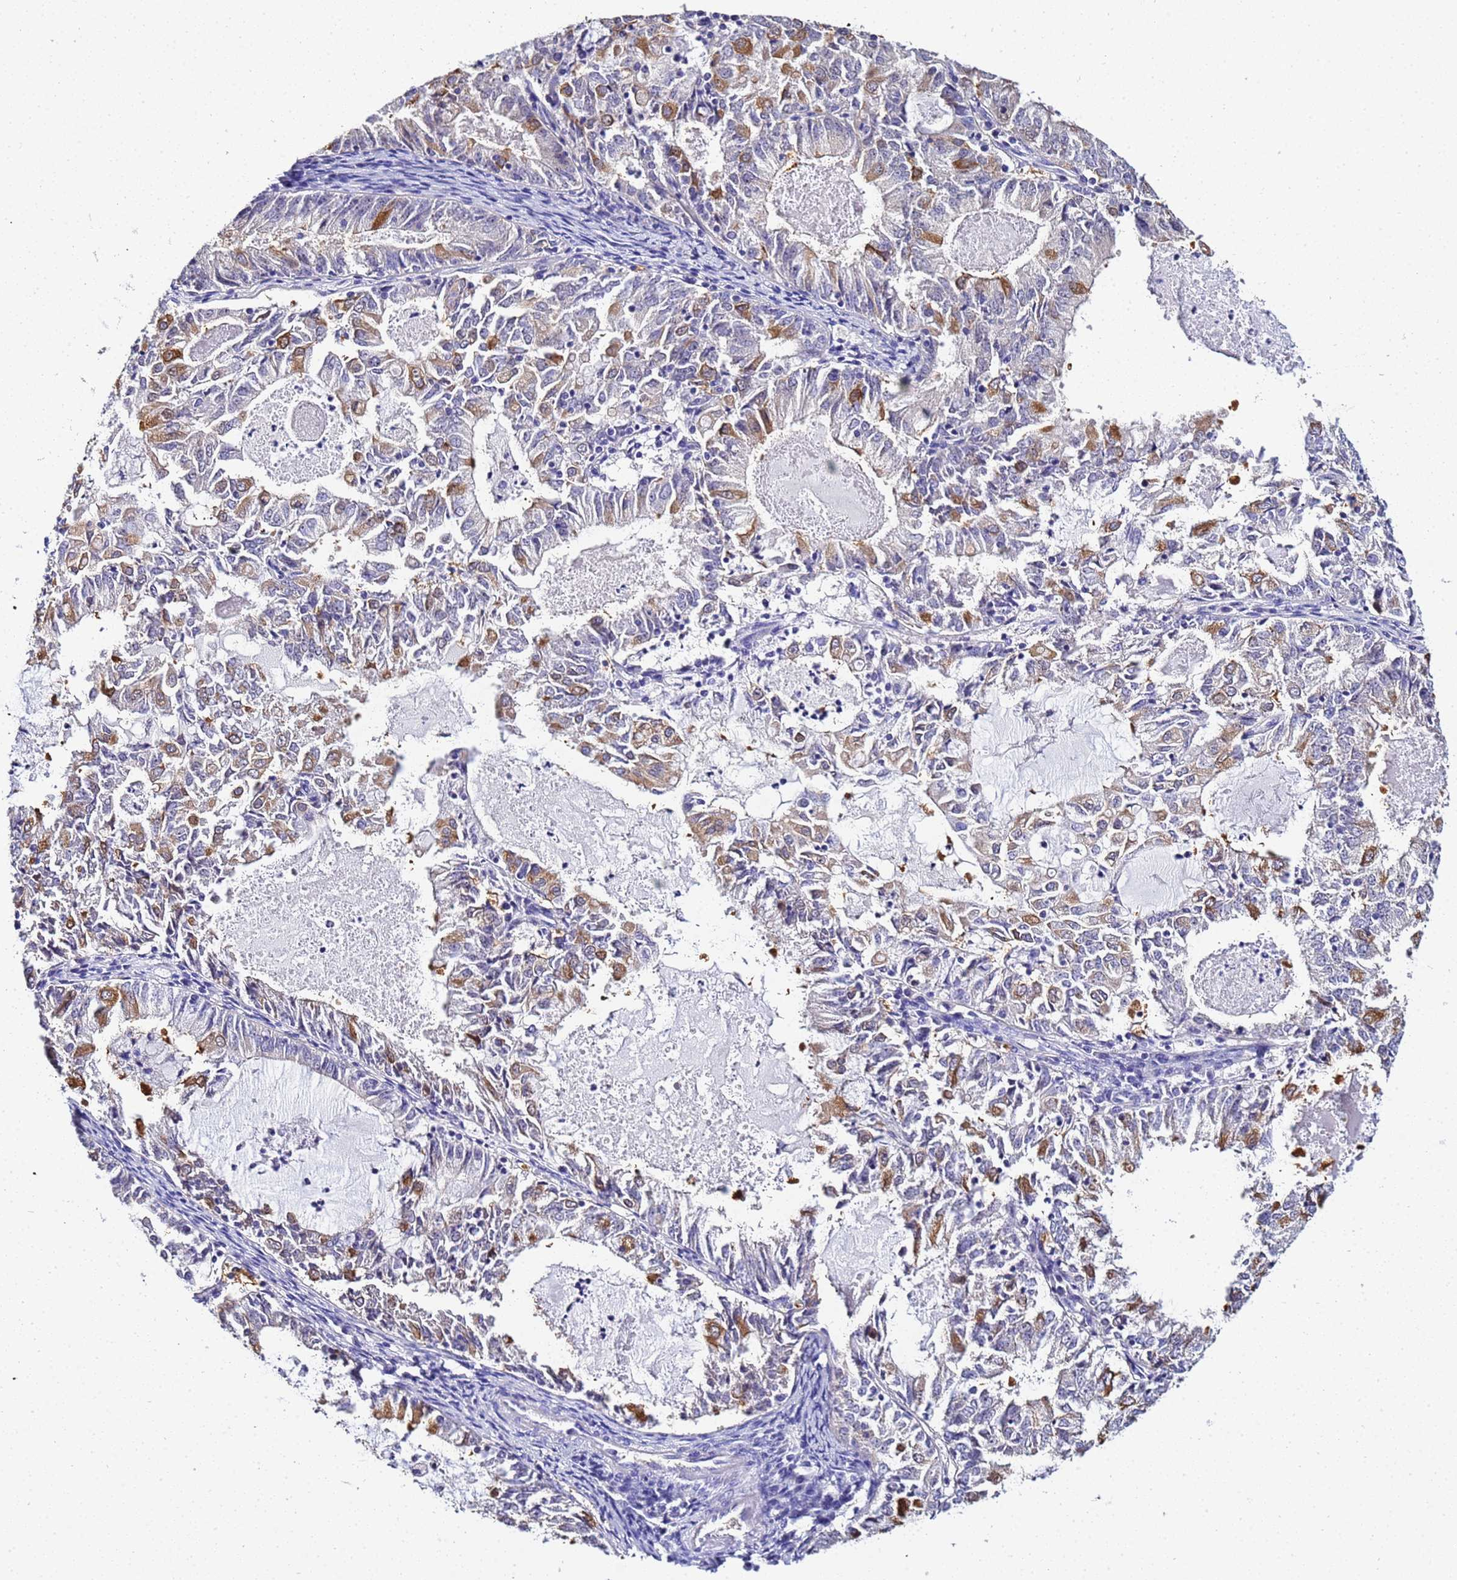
{"staining": {"intensity": "moderate", "quantity": "<25%", "location": "cytoplasmic/membranous"}, "tissue": "endometrial cancer", "cell_type": "Tumor cells", "image_type": "cancer", "snomed": [{"axis": "morphology", "description": "Adenocarcinoma, NOS"}, {"axis": "topography", "description": "Endometrium"}], "caption": "Endometrial adenocarcinoma tissue reveals moderate cytoplasmic/membranous positivity in about <25% of tumor cells (DAB IHC, brown staining for protein, blue staining for nuclei).", "gene": "ACTL6B", "patient": {"sex": "female", "age": 57}}